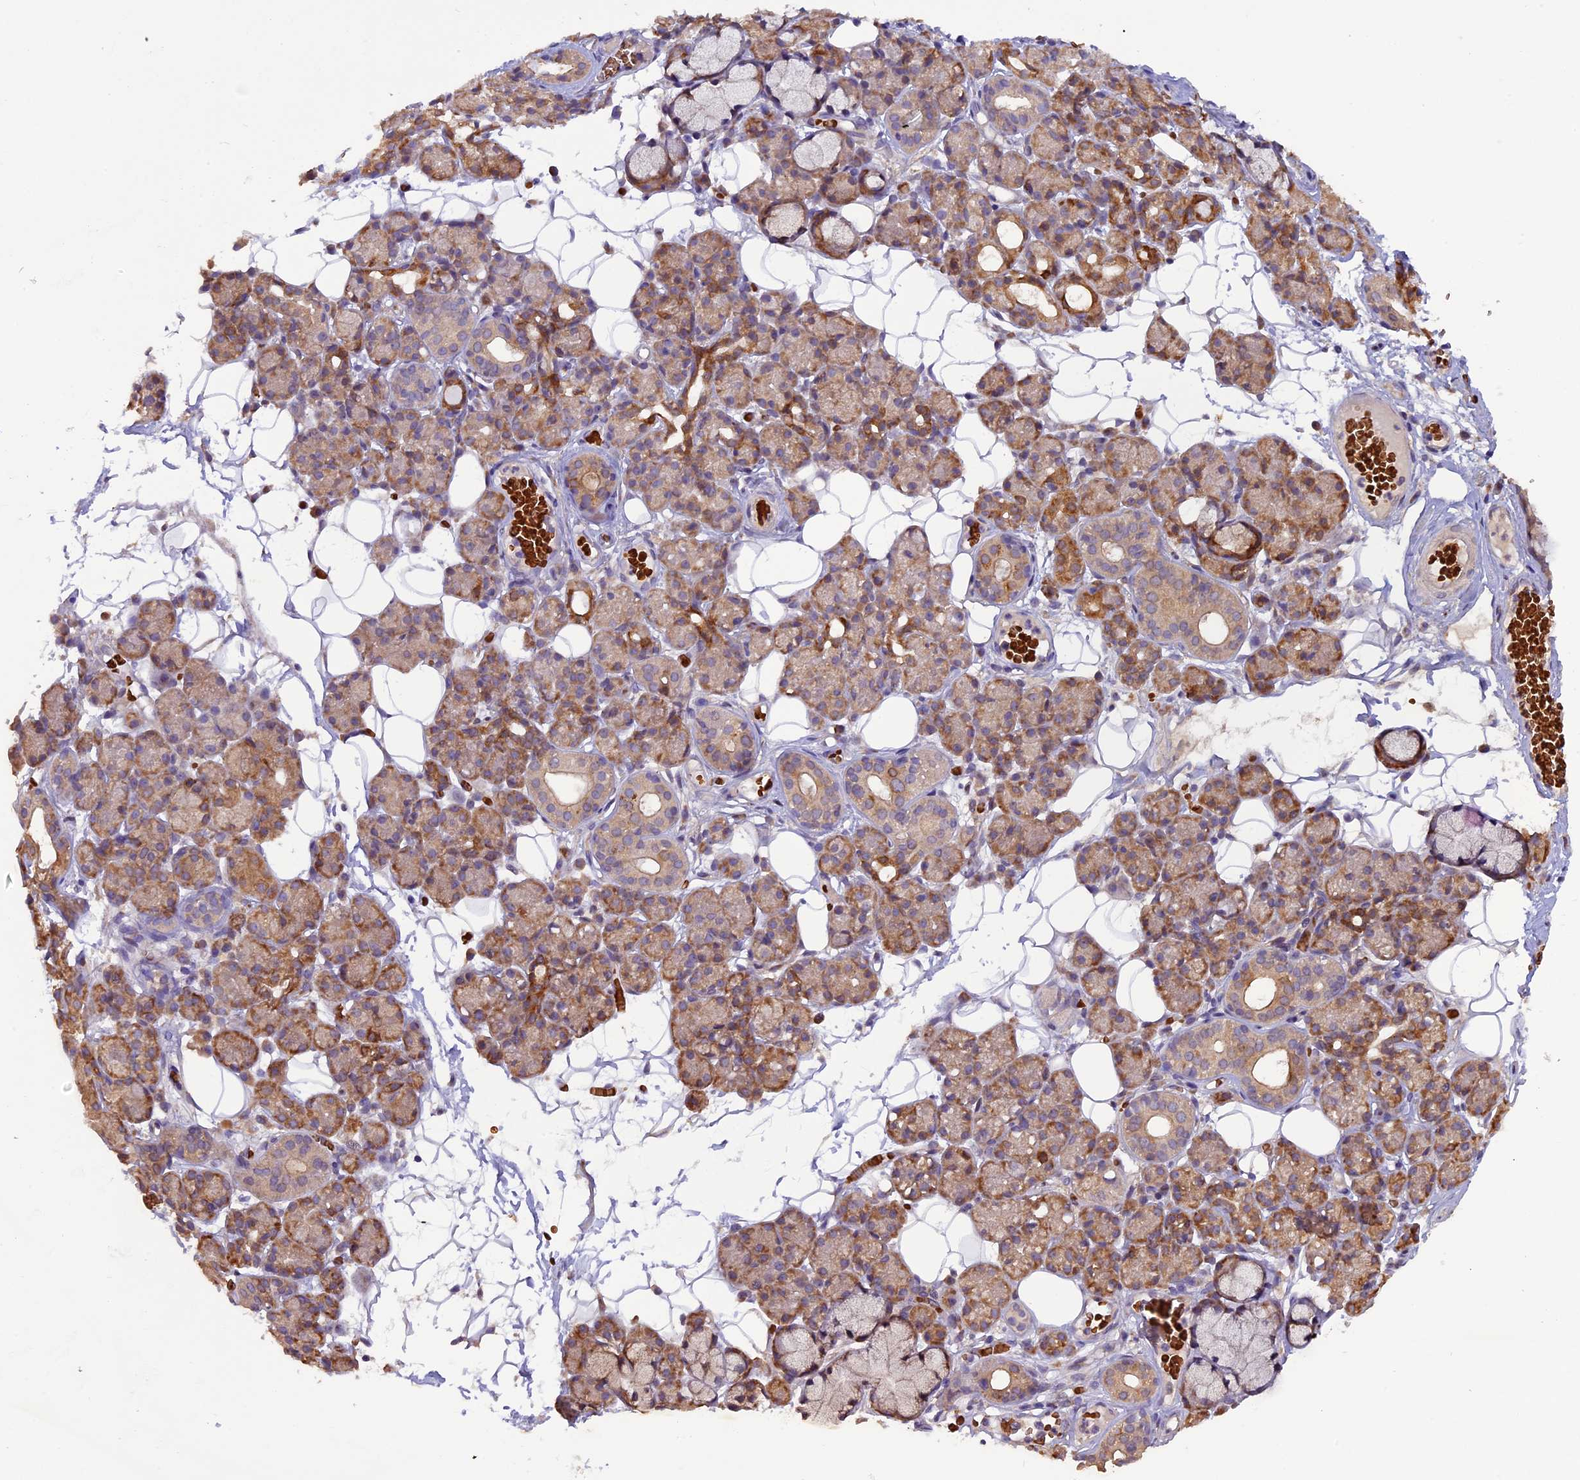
{"staining": {"intensity": "moderate", "quantity": "25%-75%", "location": "cytoplasmic/membranous"}, "tissue": "salivary gland", "cell_type": "Glandular cells", "image_type": "normal", "snomed": [{"axis": "morphology", "description": "Normal tissue, NOS"}, {"axis": "topography", "description": "Salivary gland"}], "caption": "Glandular cells reveal medium levels of moderate cytoplasmic/membranous staining in approximately 25%-75% of cells in benign salivary gland. (DAB = brown stain, brightfield microscopy at high magnification).", "gene": "CCDC9B", "patient": {"sex": "male", "age": 63}}